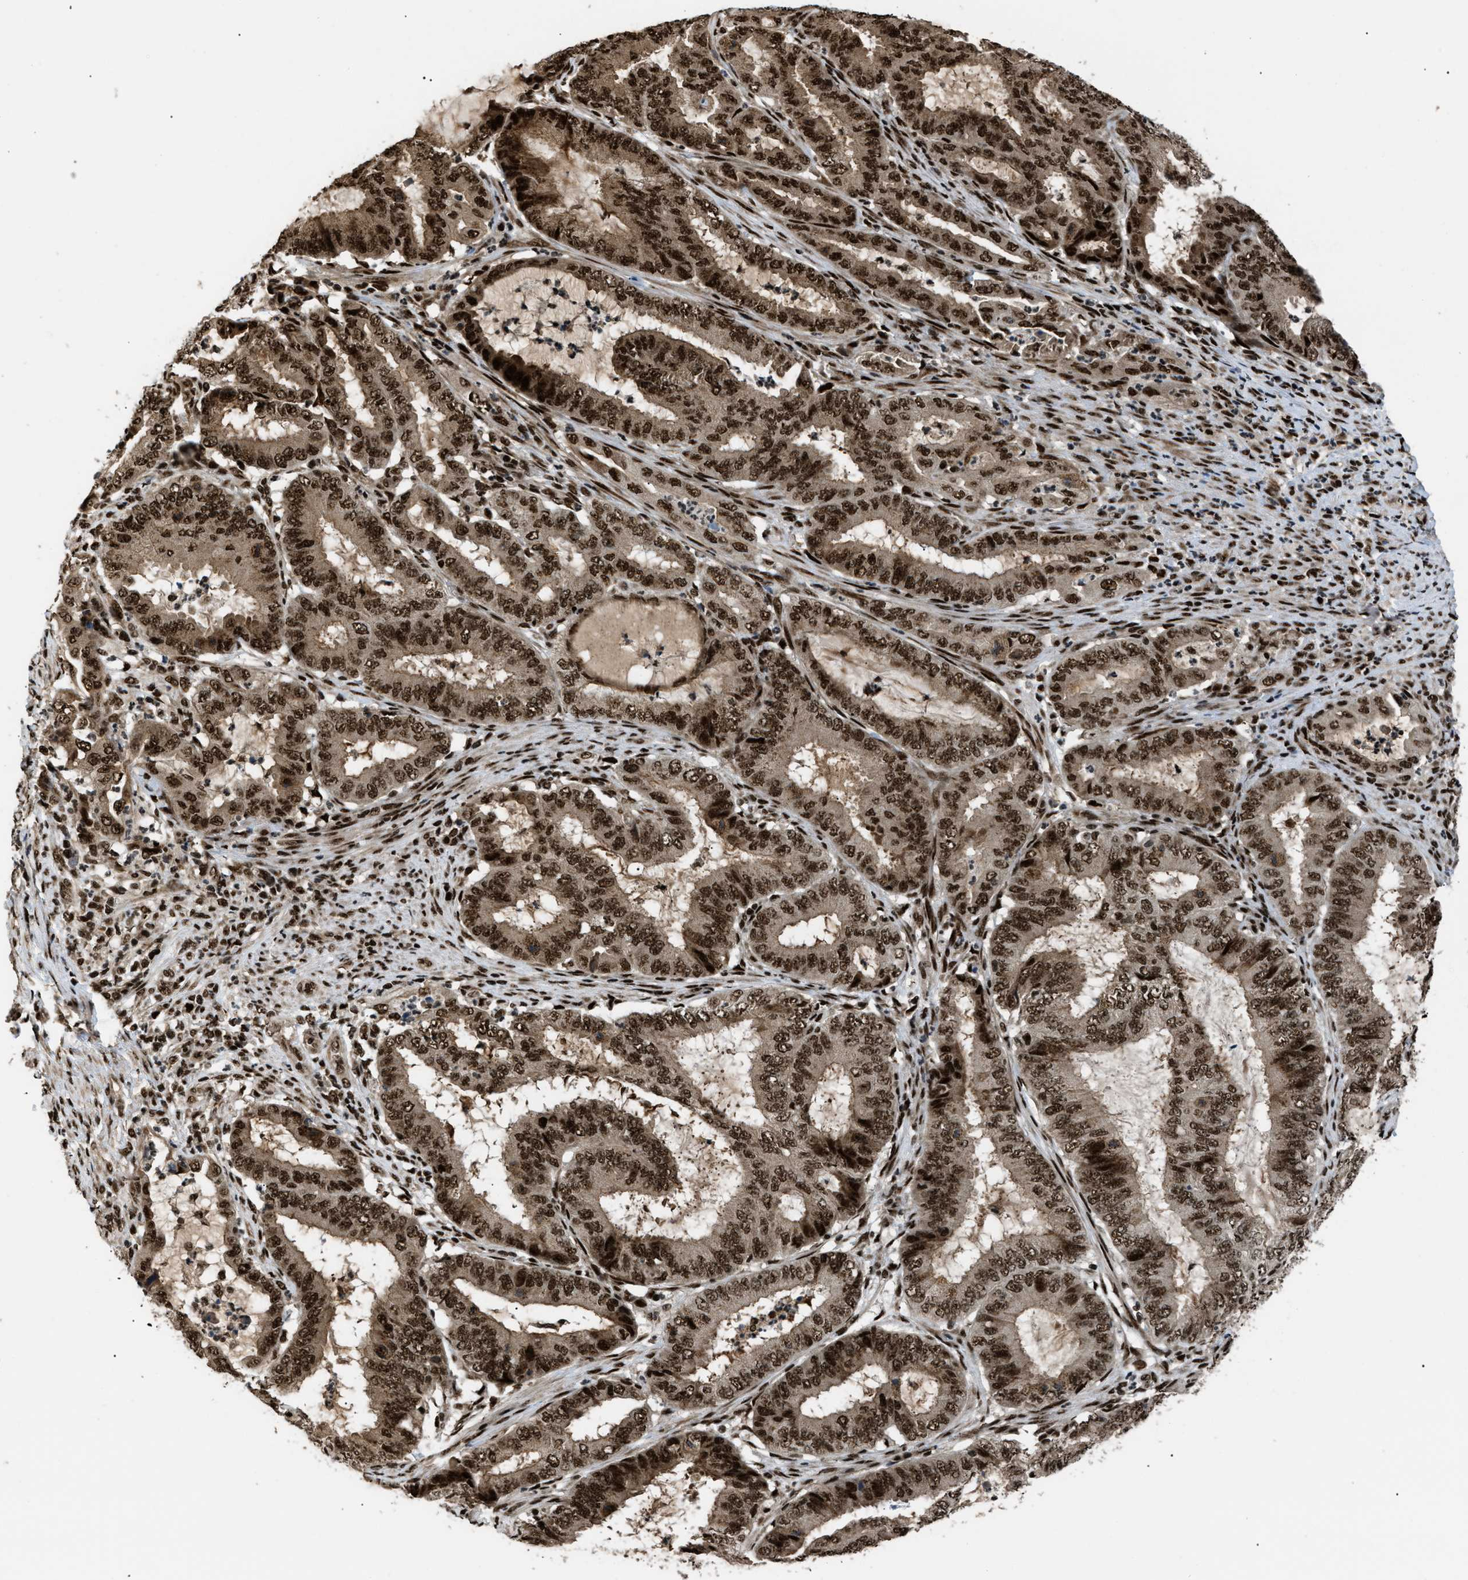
{"staining": {"intensity": "strong", "quantity": ">75%", "location": "cytoplasmic/membranous,nuclear"}, "tissue": "endometrial cancer", "cell_type": "Tumor cells", "image_type": "cancer", "snomed": [{"axis": "morphology", "description": "Adenocarcinoma, NOS"}, {"axis": "topography", "description": "Endometrium"}], "caption": "Immunohistochemistry (IHC) histopathology image of endometrial cancer stained for a protein (brown), which displays high levels of strong cytoplasmic/membranous and nuclear expression in approximately >75% of tumor cells.", "gene": "RBM5", "patient": {"sex": "female", "age": 70}}